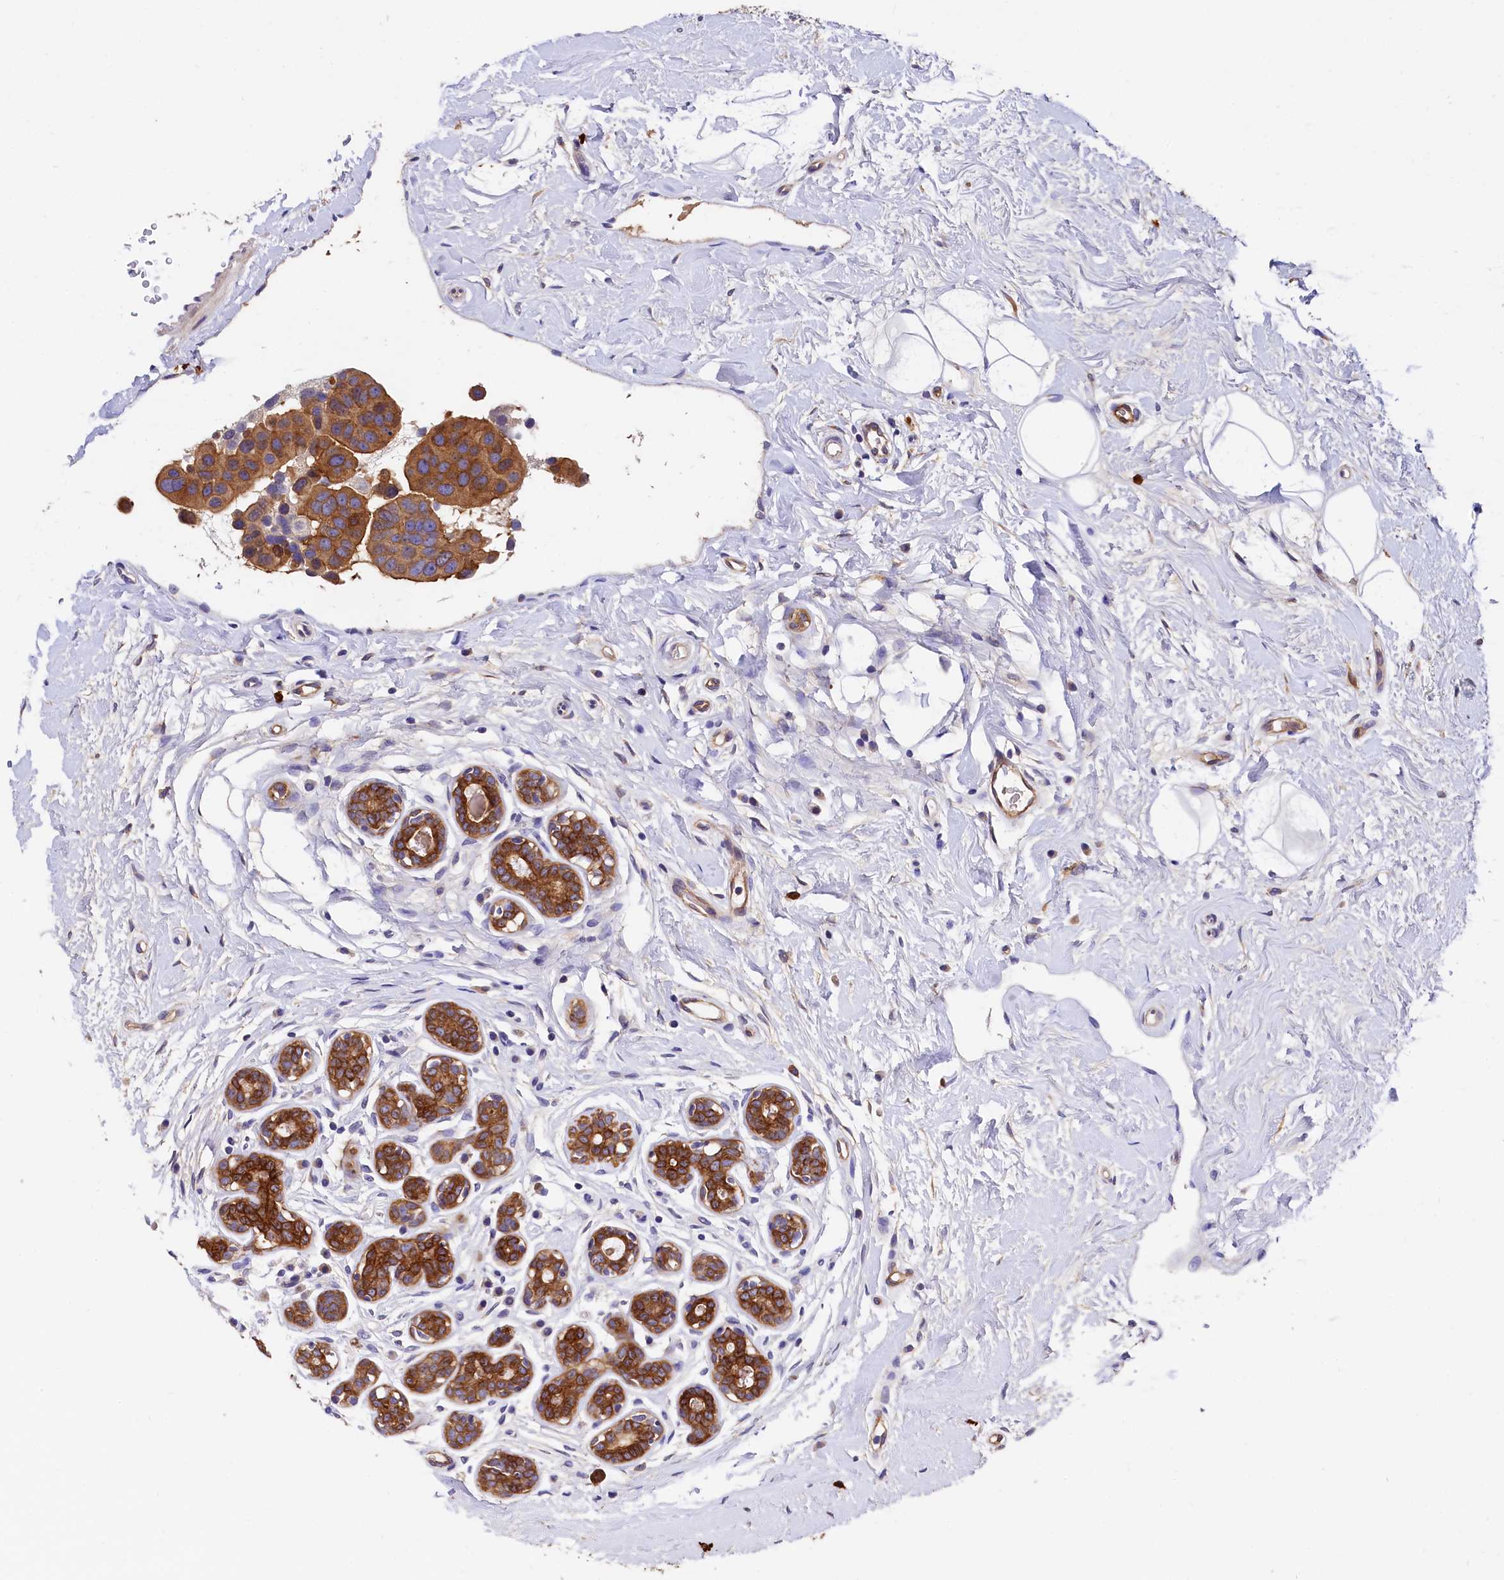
{"staining": {"intensity": "moderate", "quantity": ">75%", "location": "cytoplasmic/membranous"}, "tissue": "breast cancer", "cell_type": "Tumor cells", "image_type": "cancer", "snomed": [{"axis": "morphology", "description": "Normal tissue, NOS"}, {"axis": "morphology", "description": "Duct carcinoma"}, {"axis": "topography", "description": "Breast"}], "caption": "Tumor cells exhibit medium levels of moderate cytoplasmic/membranous staining in approximately >75% of cells in human breast invasive ductal carcinoma. Nuclei are stained in blue.", "gene": "EPS8L2", "patient": {"sex": "female", "age": 39}}